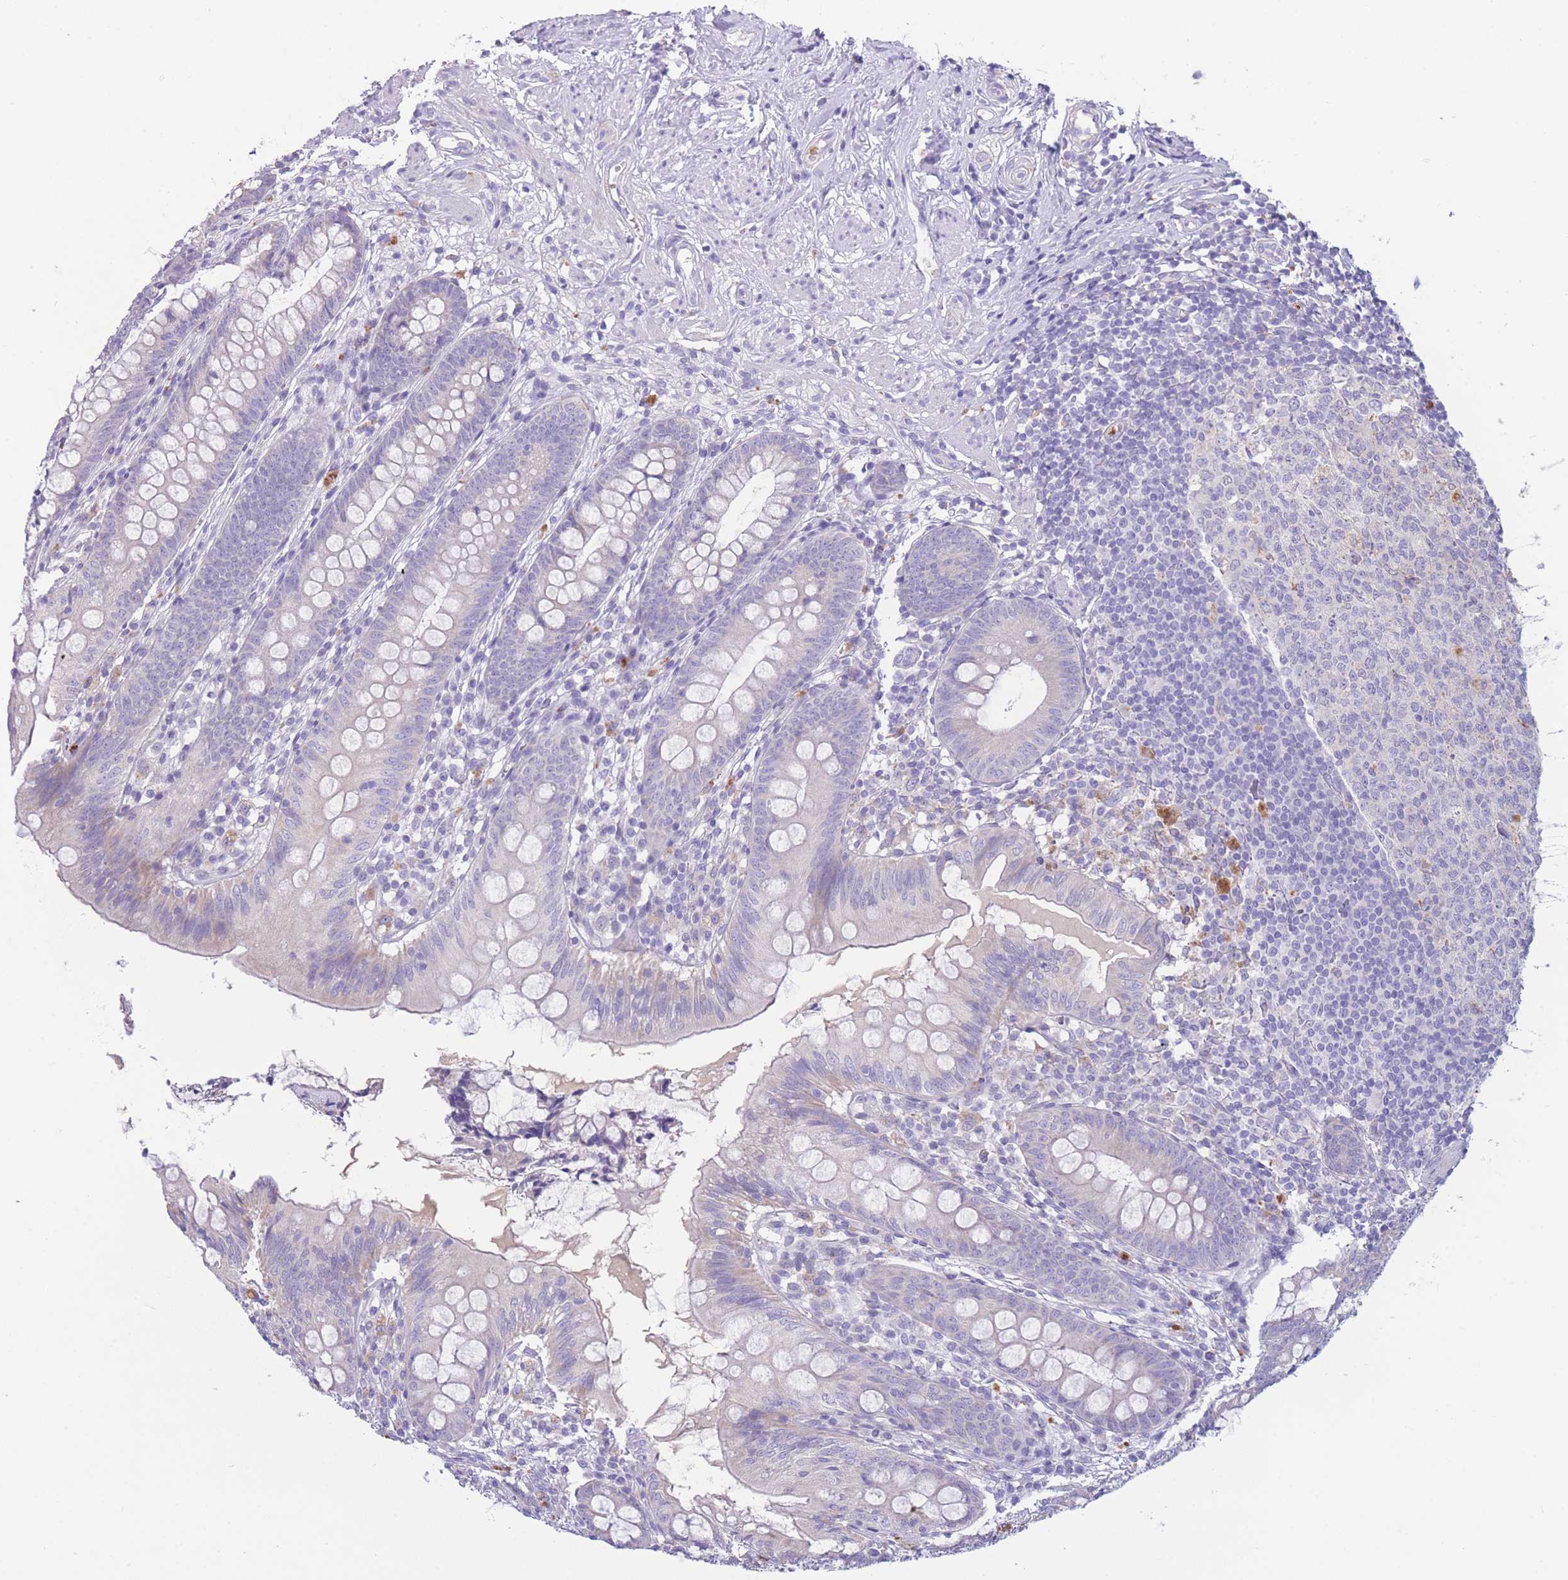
{"staining": {"intensity": "negative", "quantity": "none", "location": "none"}, "tissue": "appendix", "cell_type": "Glandular cells", "image_type": "normal", "snomed": [{"axis": "morphology", "description": "Normal tissue, NOS"}, {"axis": "topography", "description": "Appendix"}], "caption": "IHC image of benign appendix: appendix stained with DAB (3,3'-diaminobenzidine) reveals no significant protein staining in glandular cells.", "gene": "CENPM", "patient": {"sex": "female", "age": 51}}